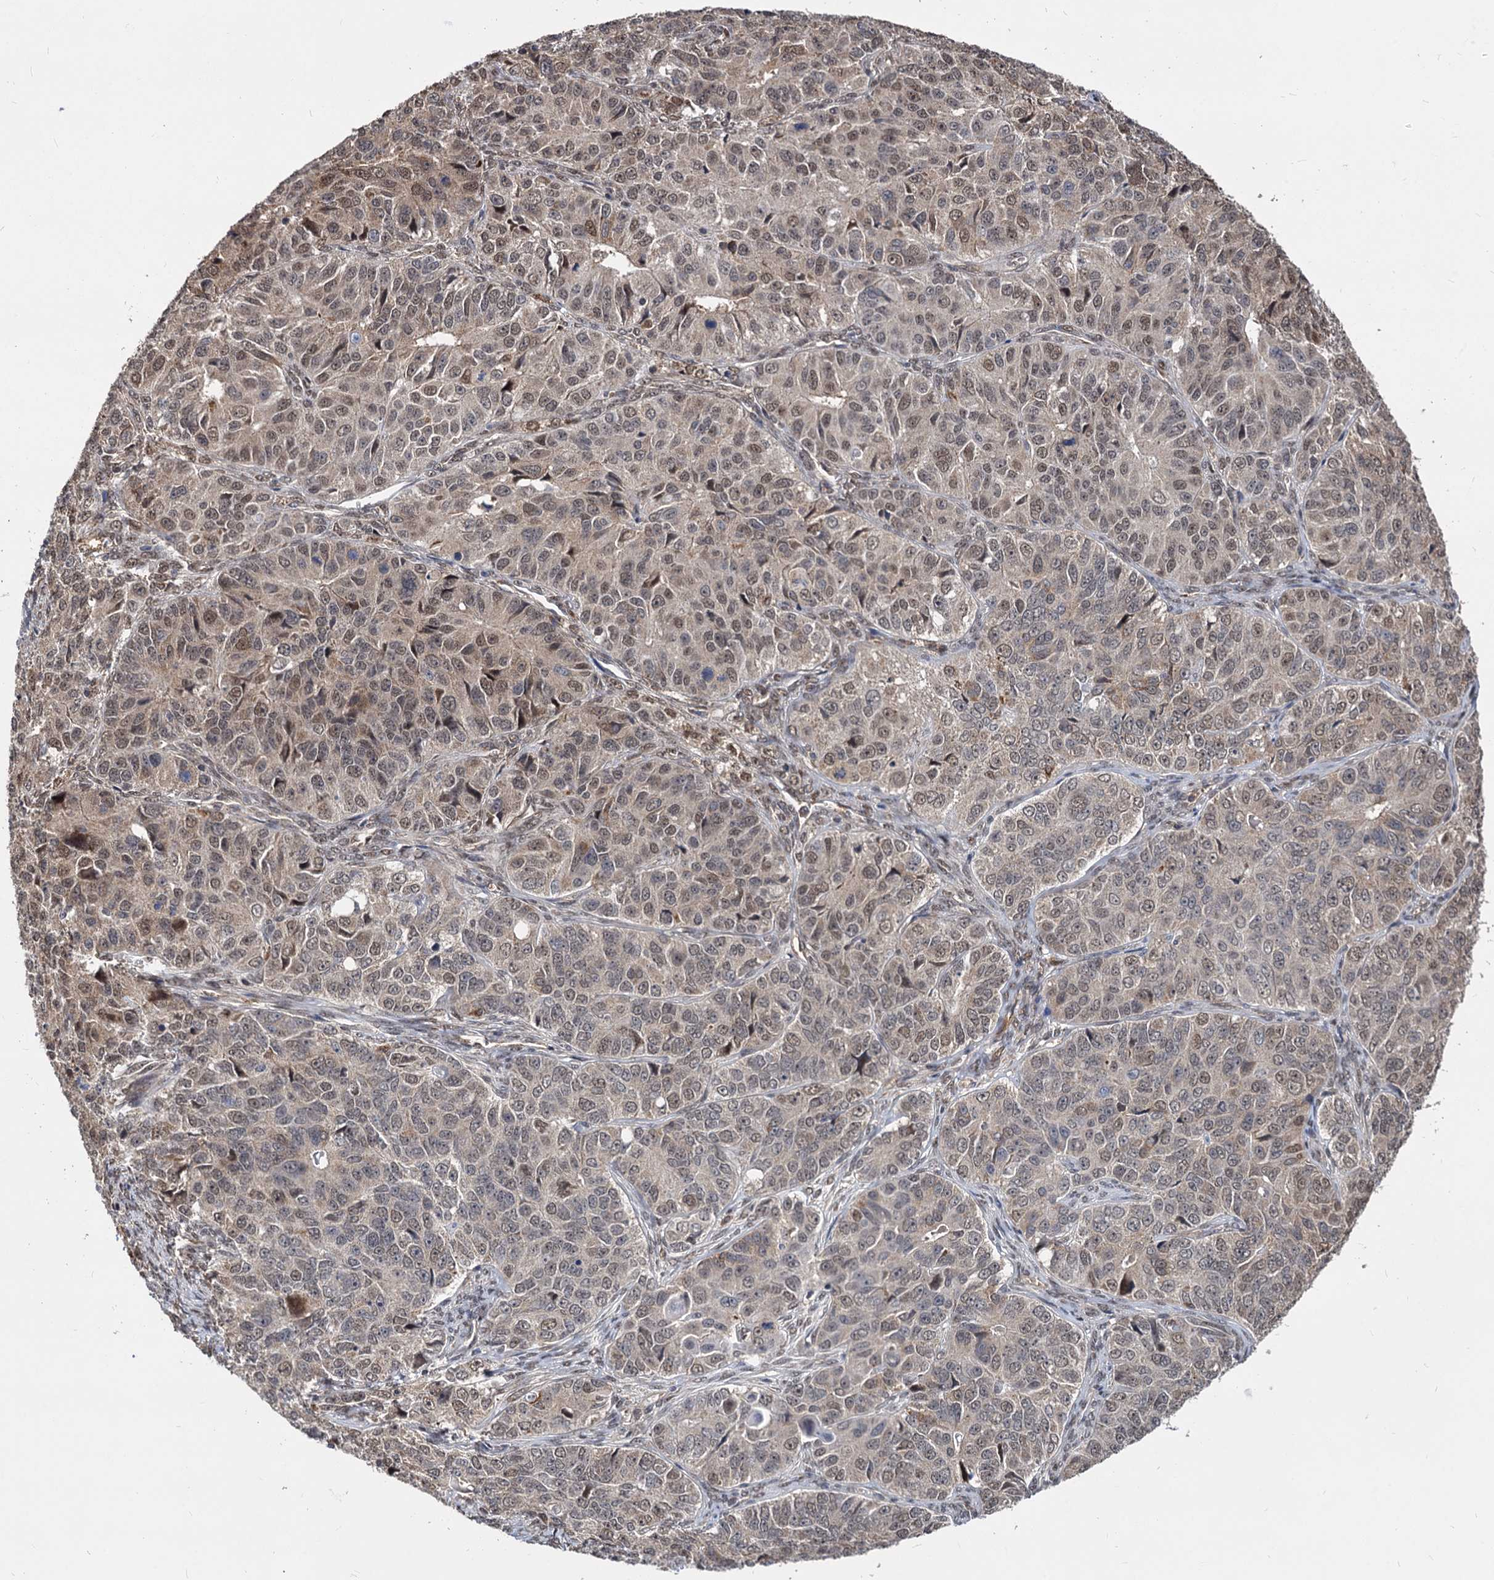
{"staining": {"intensity": "moderate", "quantity": ">75%", "location": "nuclear"}, "tissue": "ovarian cancer", "cell_type": "Tumor cells", "image_type": "cancer", "snomed": [{"axis": "morphology", "description": "Carcinoma, endometroid"}, {"axis": "topography", "description": "Ovary"}], "caption": "This photomicrograph demonstrates immunohistochemistry (IHC) staining of human ovarian cancer, with medium moderate nuclear positivity in approximately >75% of tumor cells.", "gene": "PSMD4", "patient": {"sex": "female", "age": 51}}